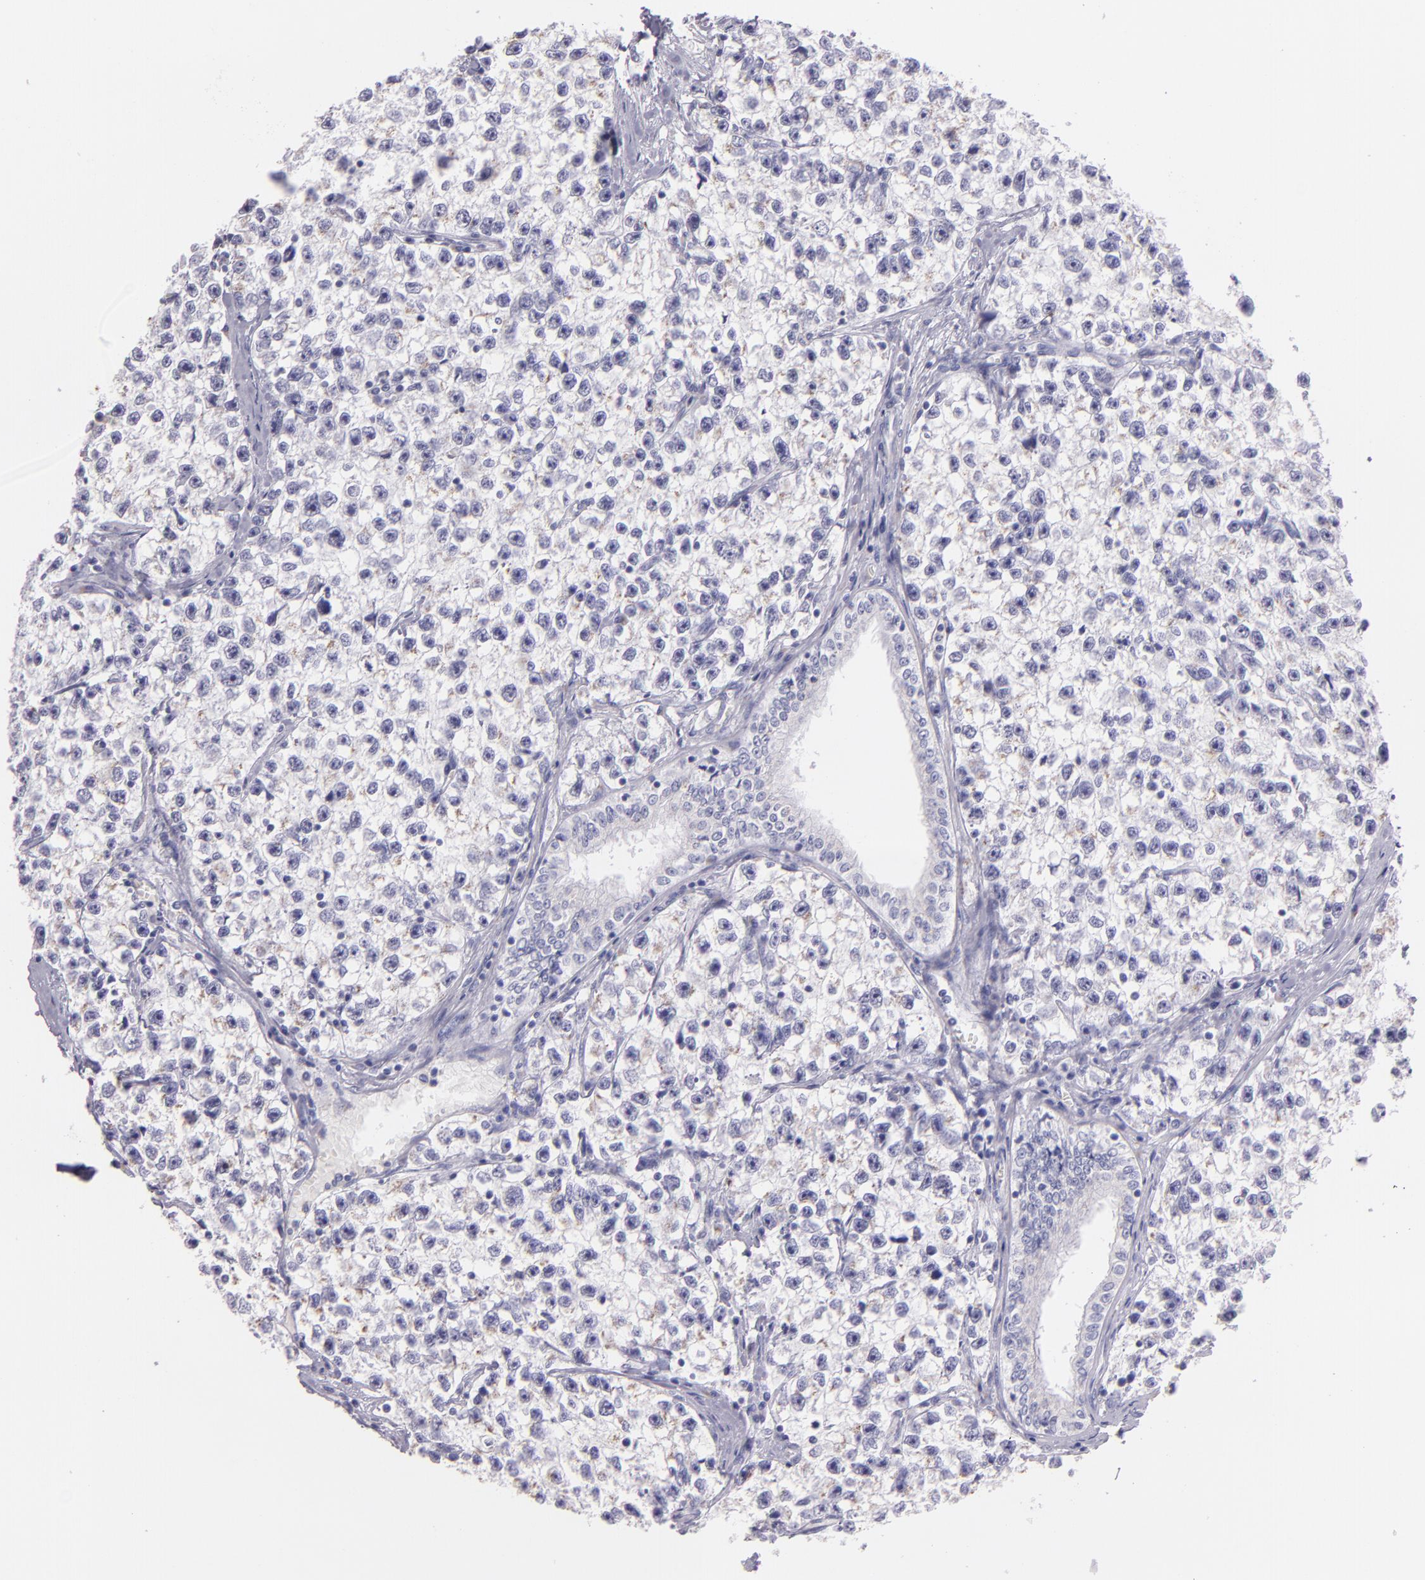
{"staining": {"intensity": "negative", "quantity": "none", "location": "none"}, "tissue": "testis cancer", "cell_type": "Tumor cells", "image_type": "cancer", "snomed": [{"axis": "morphology", "description": "Seminoma, NOS"}, {"axis": "morphology", "description": "Carcinoma, Embryonal, NOS"}, {"axis": "topography", "description": "Testis"}], "caption": "There is no significant expression in tumor cells of testis seminoma. (Brightfield microscopy of DAB immunohistochemistry (IHC) at high magnification).", "gene": "MUC5AC", "patient": {"sex": "male", "age": 30}}